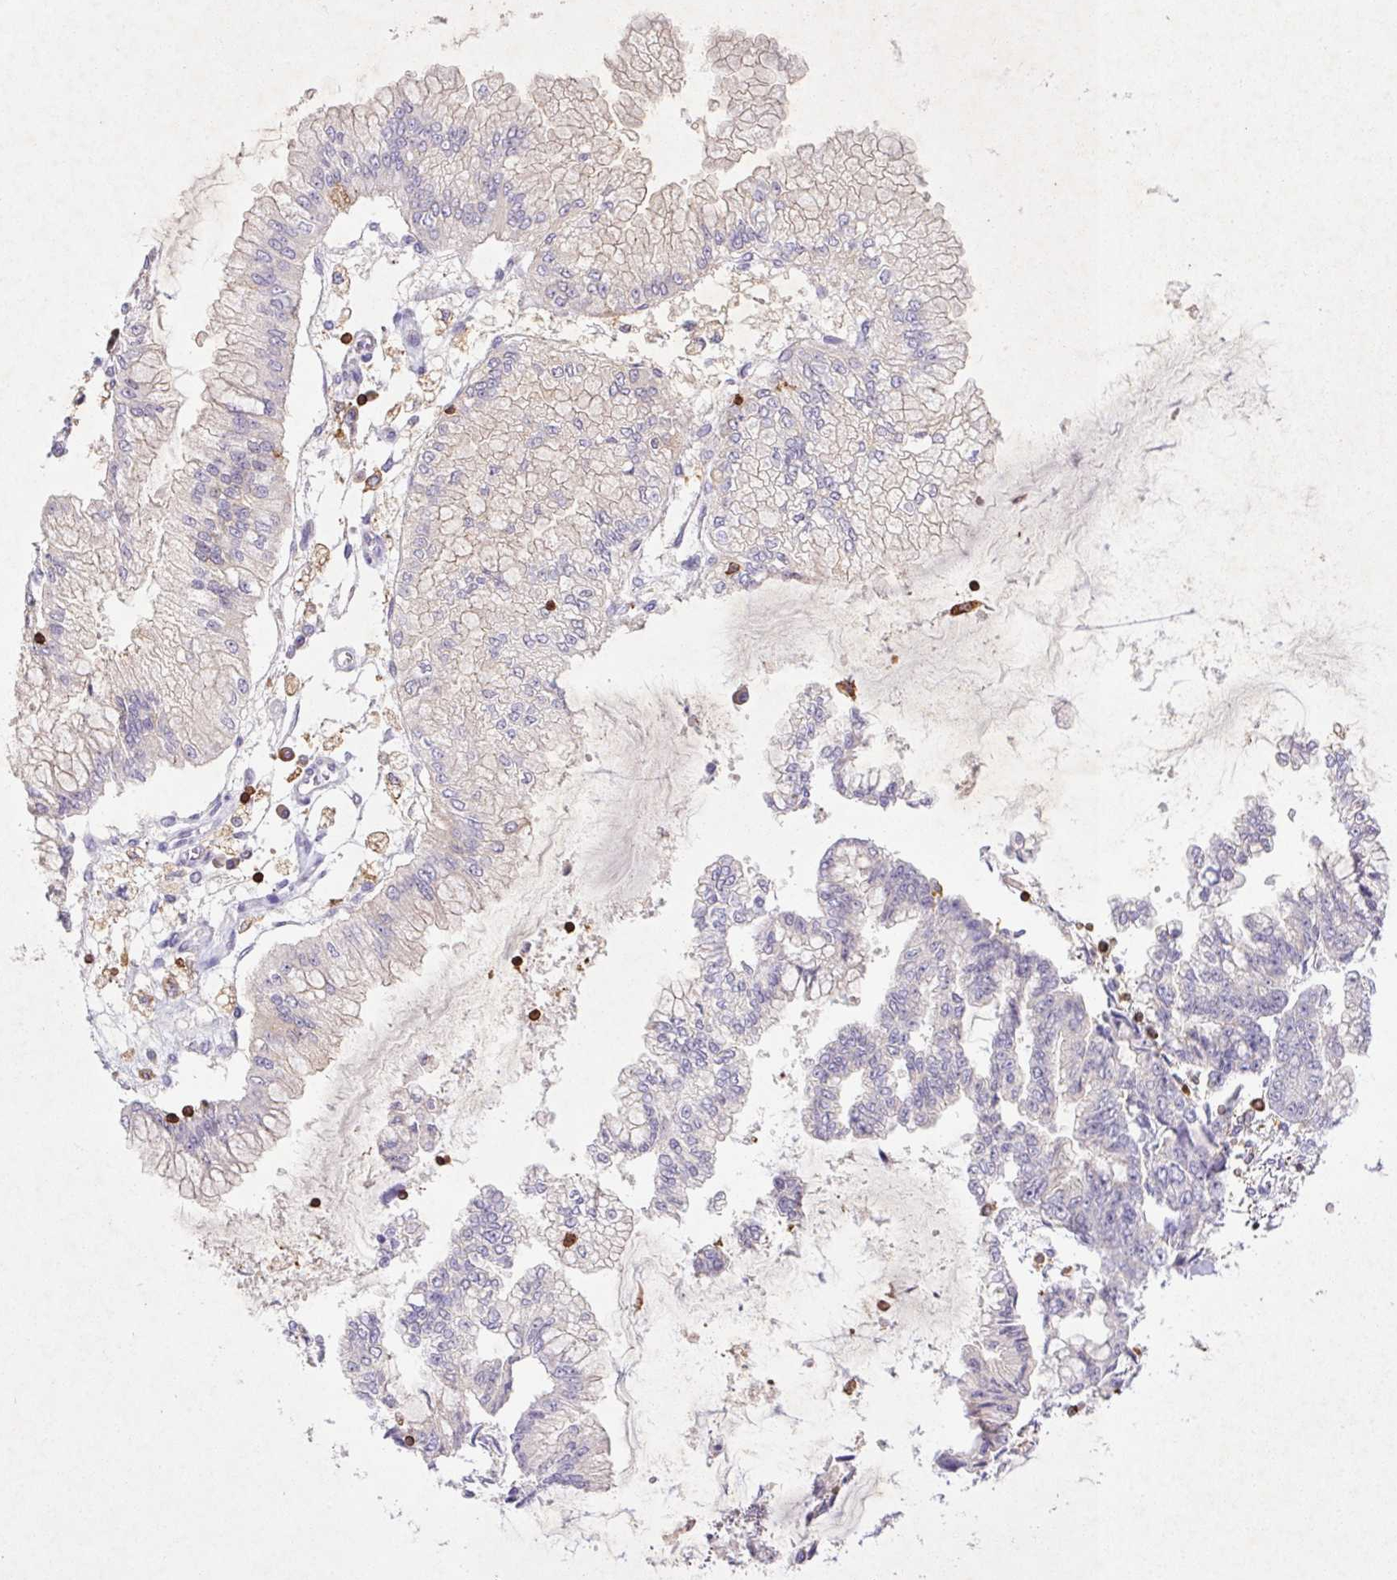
{"staining": {"intensity": "negative", "quantity": "none", "location": "none"}, "tissue": "stomach cancer", "cell_type": "Tumor cells", "image_type": "cancer", "snomed": [{"axis": "morphology", "description": "Adenocarcinoma, NOS"}, {"axis": "topography", "description": "Stomach, upper"}], "caption": "This is an immunohistochemistry histopathology image of stomach cancer (adenocarcinoma). There is no staining in tumor cells.", "gene": "APBB1IP", "patient": {"sex": "female", "age": 74}}